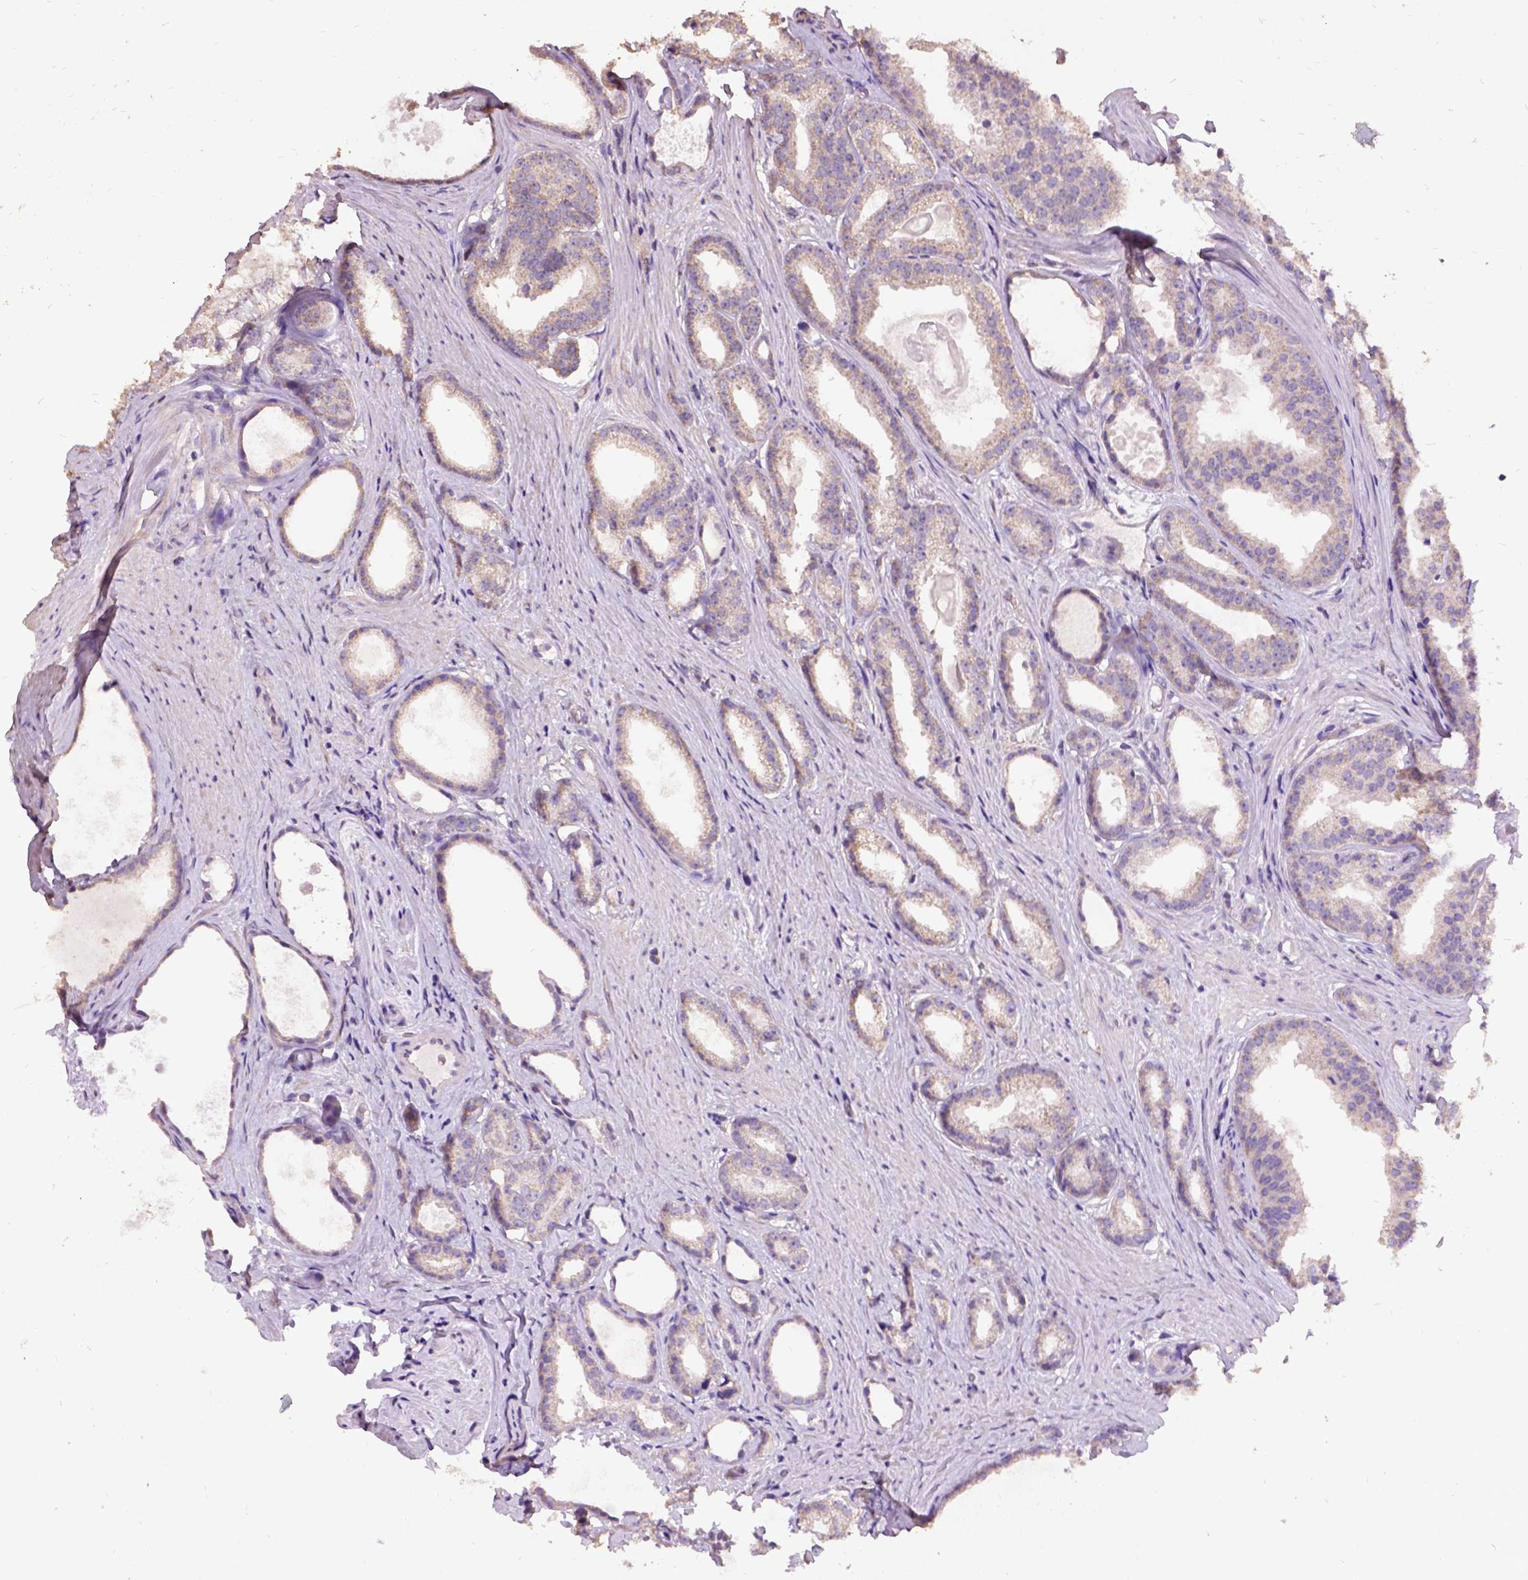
{"staining": {"intensity": "negative", "quantity": "none", "location": "none"}, "tissue": "prostate cancer", "cell_type": "Tumor cells", "image_type": "cancer", "snomed": [{"axis": "morphology", "description": "Adenocarcinoma, Low grade"}, {"axis": "topography", "description": "Prostate"}], "caption": "Immunohistochemistry (IHC) photomicrograph of prostate low-grade adenocarcinoma stained for a protein (brown), which demonstrates no staining in tumor cells.", "gene": "DQX1", "patient": {"sex": "male", "age": 65}}